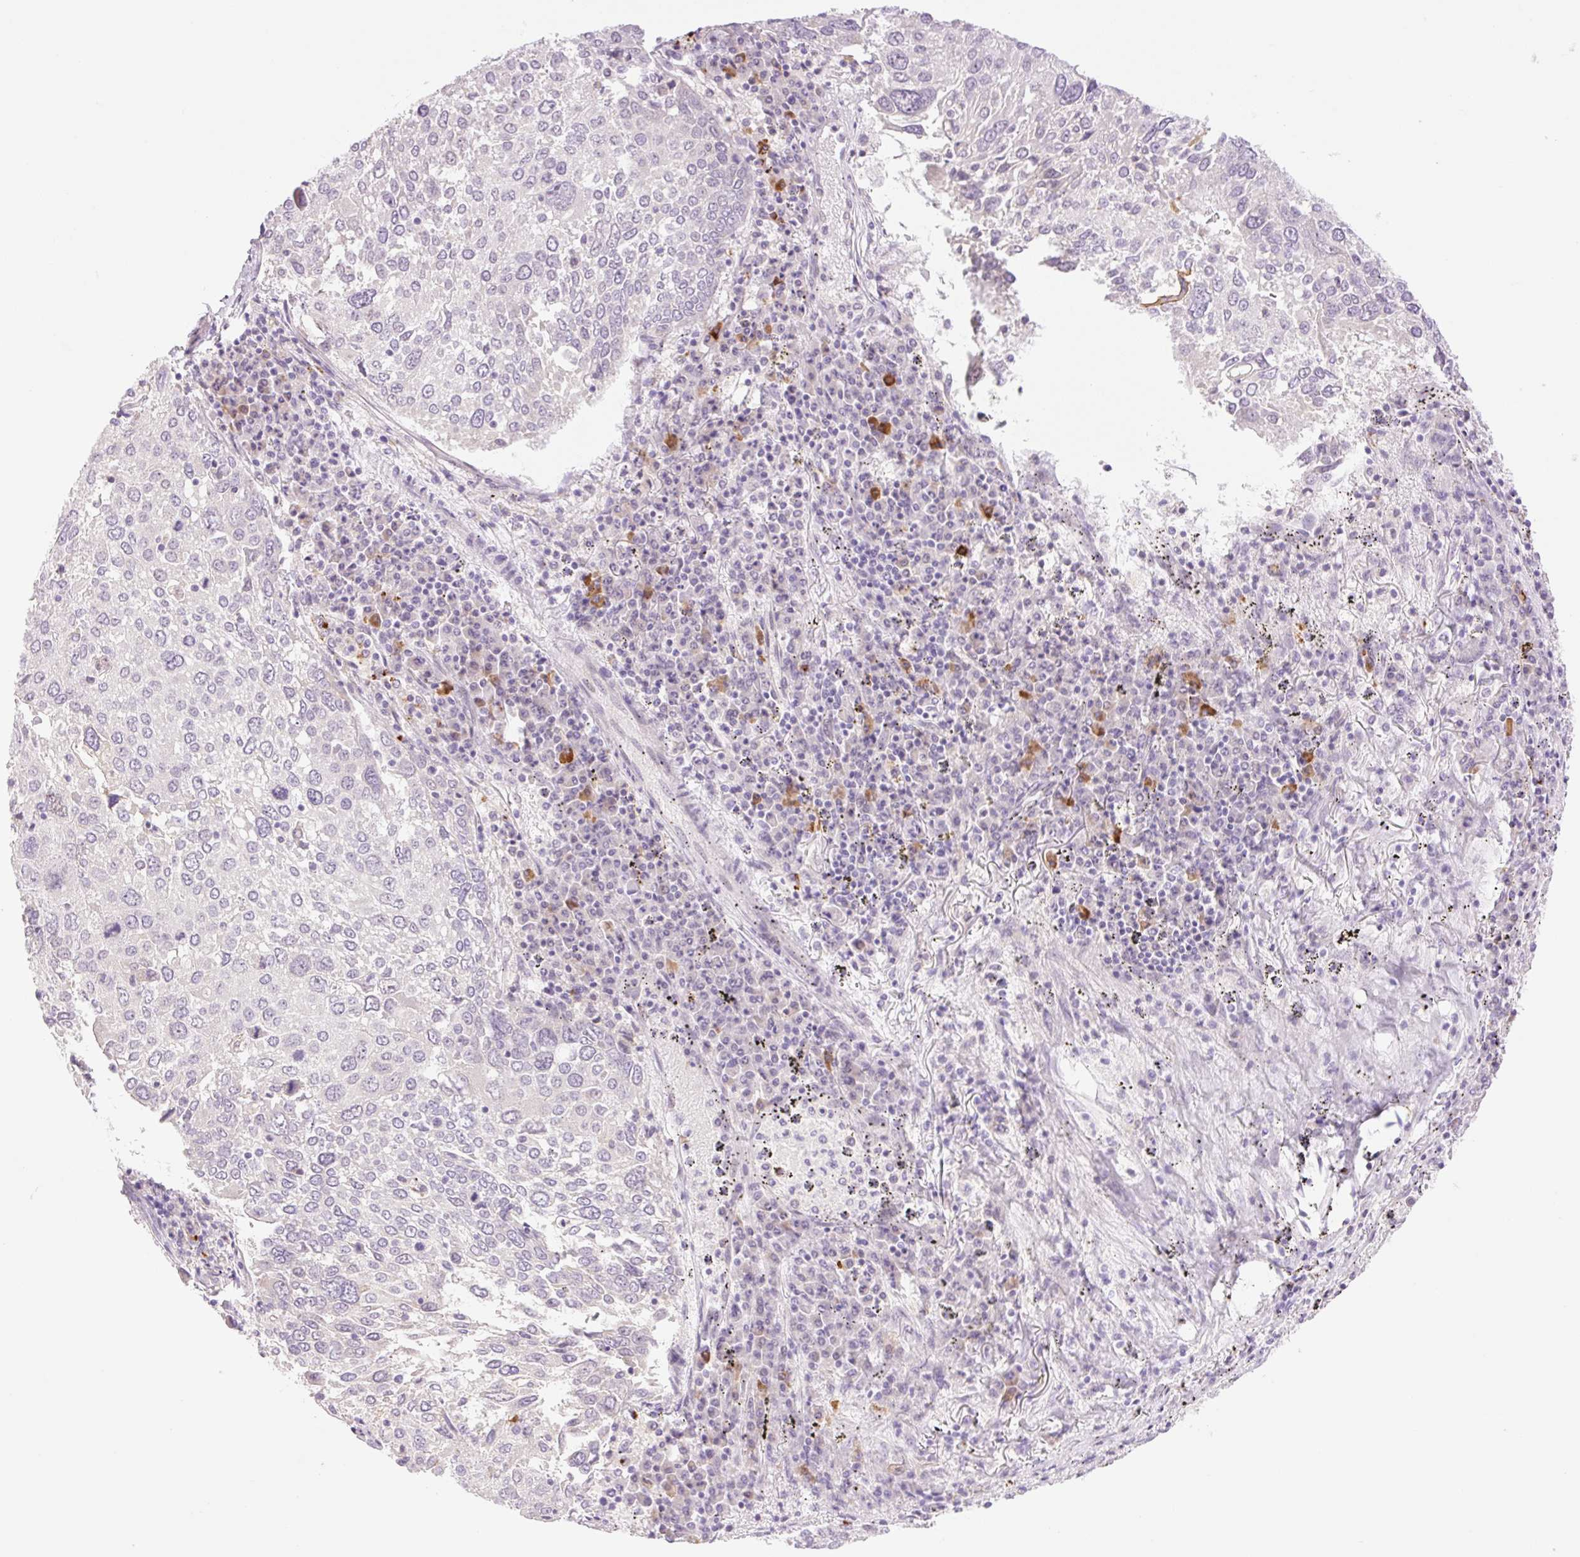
{"staining": {"intensity": "negative", "quantity": "none", "location": "none"}, "tissue": "lung cancer", "cell_type": "Tumor cells", "image_type": "cancer", "snomed": [{"axis": "morphology", "description": "Squamous cell carcinoma, NOS"}, {"axis": "topography", "description": "Lung"}], "caption": "Immunohistochemistry micrograph of neoplastic tissue: human lung cancer (squamous cell carcinoma) stained with DAB displays no significant protein staining in tumor cells.", "gene": "SPRYD4", "patient": {"sex": "male", "age": 65}}